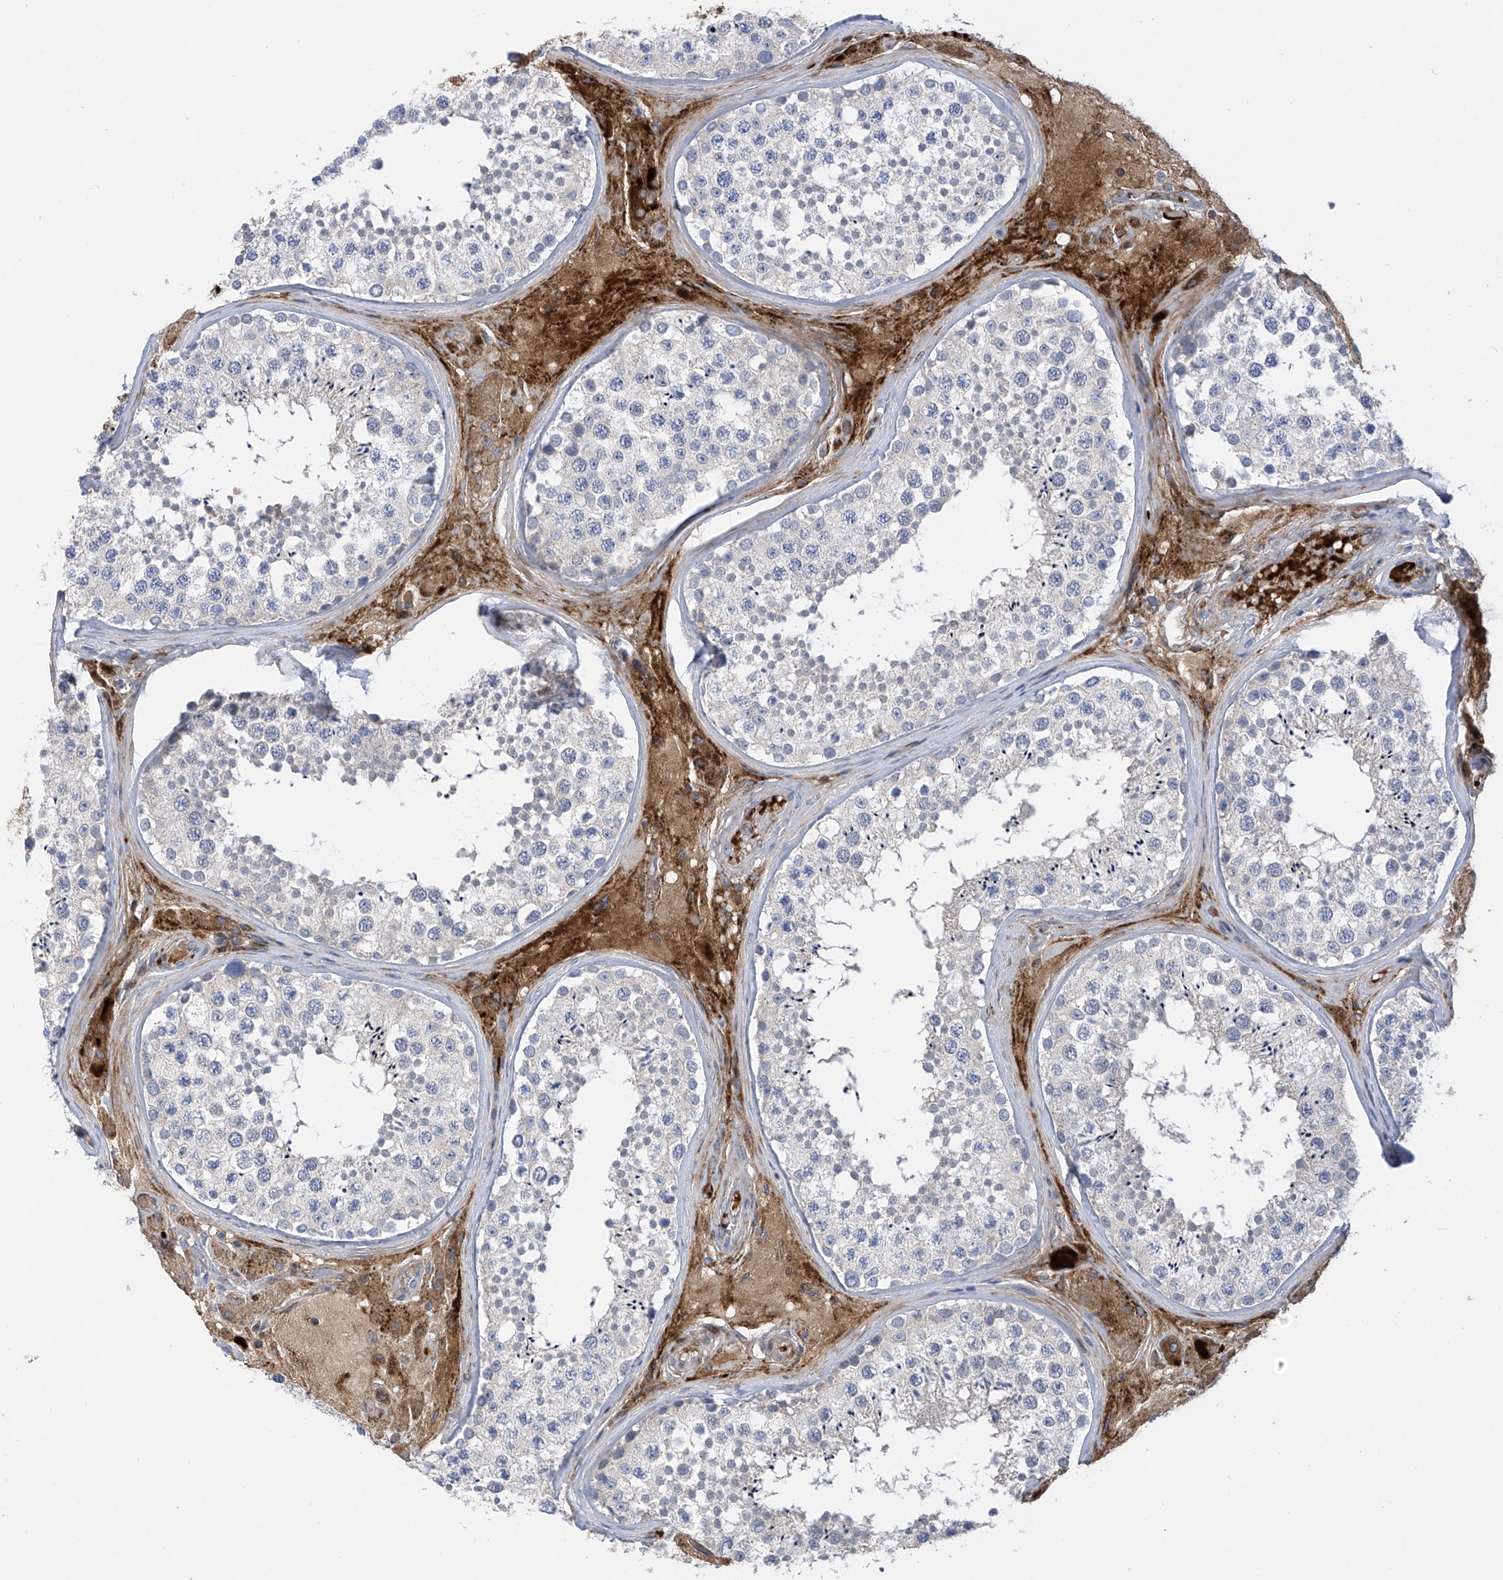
{"staining": {"intensity": "negative", "quantity": "none", "location": "none"}, "tissue": "testis", "cell_type": "Cells in seminiferous ducts", "image_type": "normal", "snomed": [{"axis": "morphology", "description": "Normal tissue, NOS"}, {"axis": "topography", "description": "Testis"}], "caption": "Cells in seminiferous ducts are negative for brown protein staining in normal testis.", "gene": "SLCO4A1", "patient": {"sex": "male", "age": 46}}